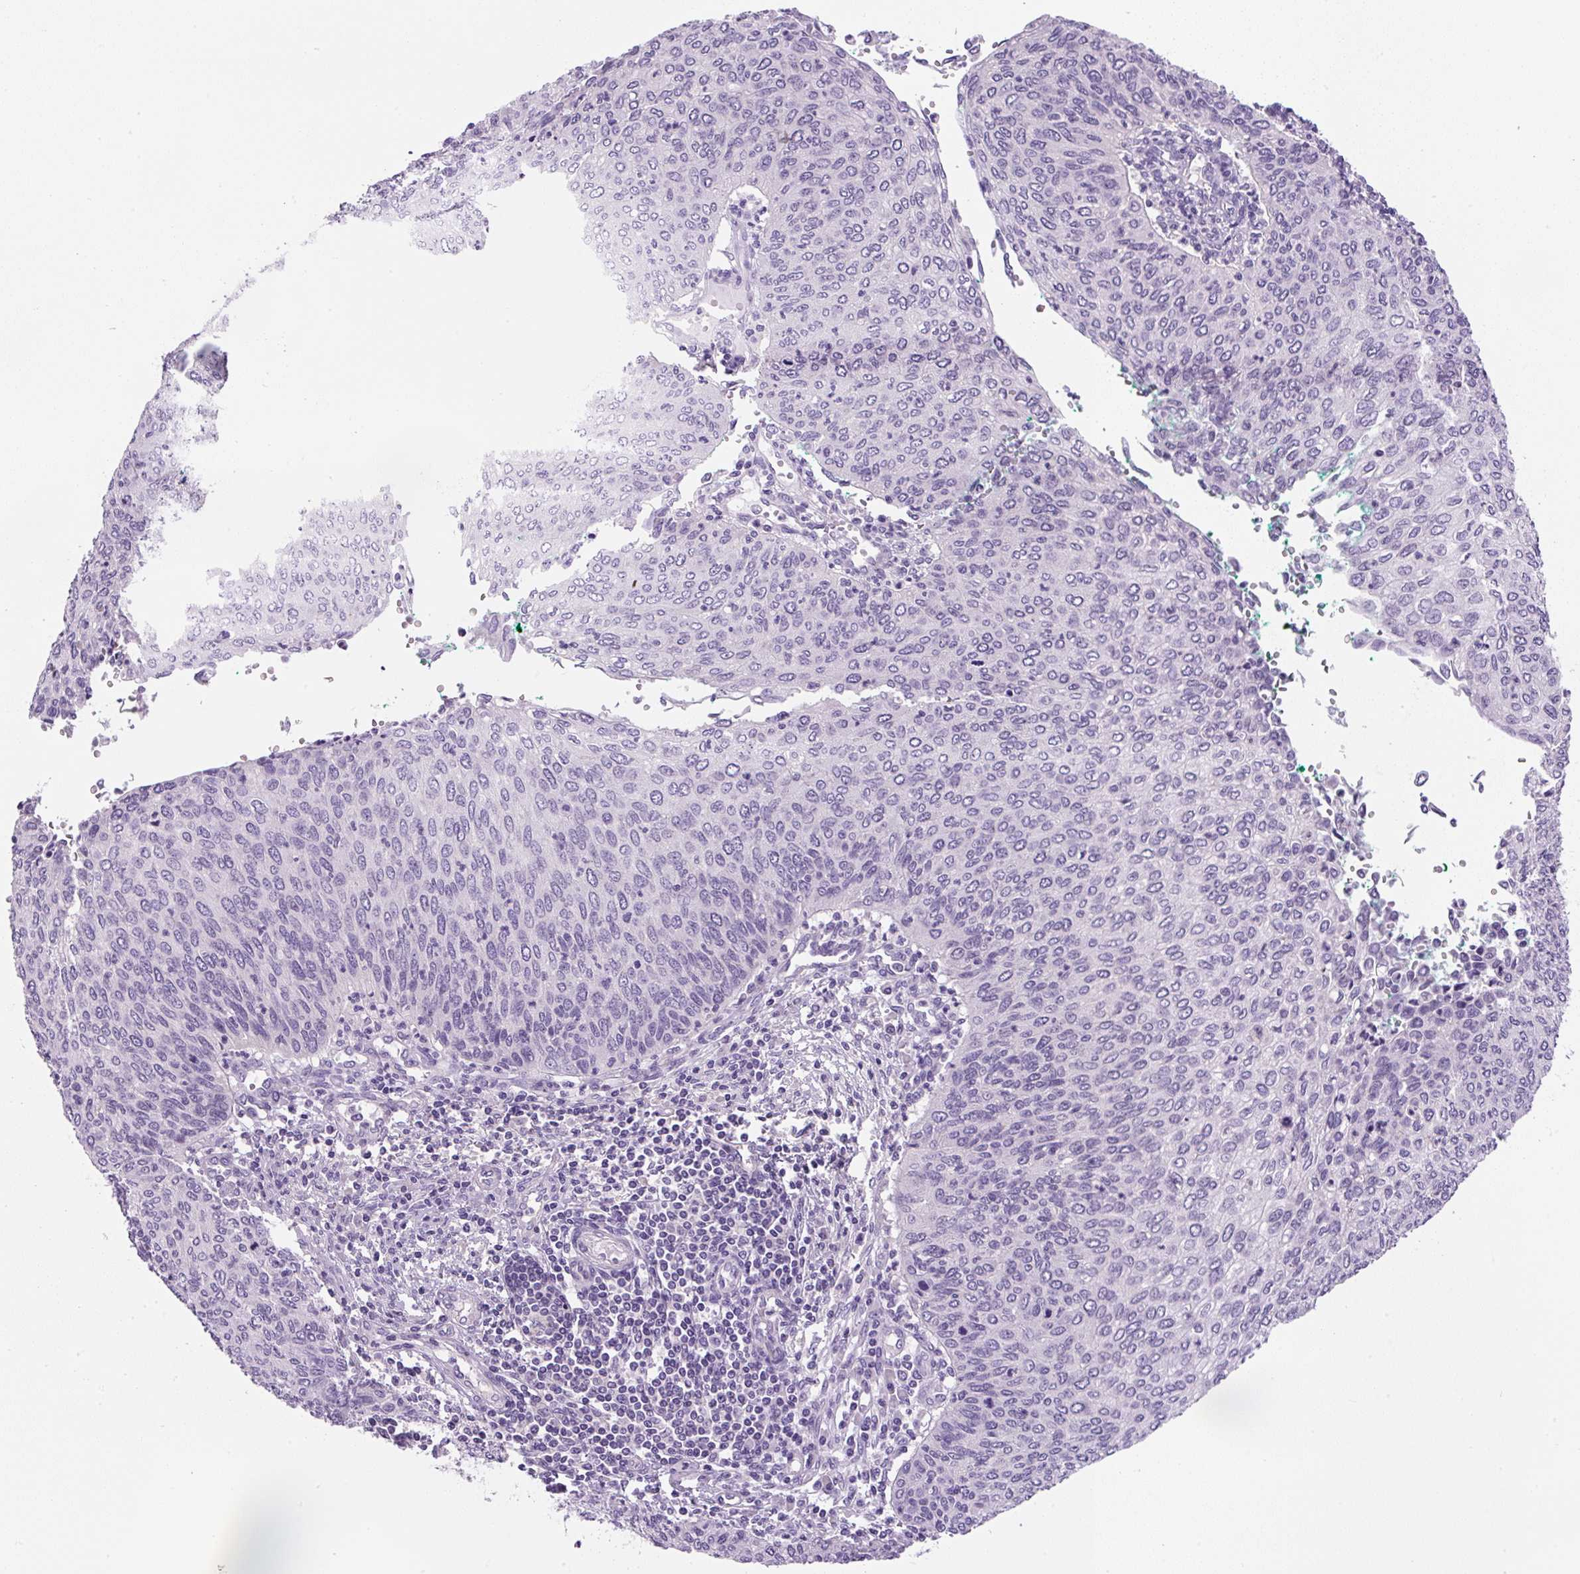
{"staining": {"intensity": "negative", "quantity": "none", "location": "none"}, "tissue": "cervical cancer", "cell_type": "Tumor cells", "image_type": "cancer", "snomed": [{"axis": "morphology", "description": "Squamous cell carcinoma, NOS"}, {"axis": "topography", "description": "Cervix"}], "caption": "Histopathology image shows no significant protein positivity in tumor cells of cervical squamous cell carcinoma. (DAB immunohistochemistry, high magnification).", "gene": "UBL3", "patient": {"sex": "female", "age": 38}}